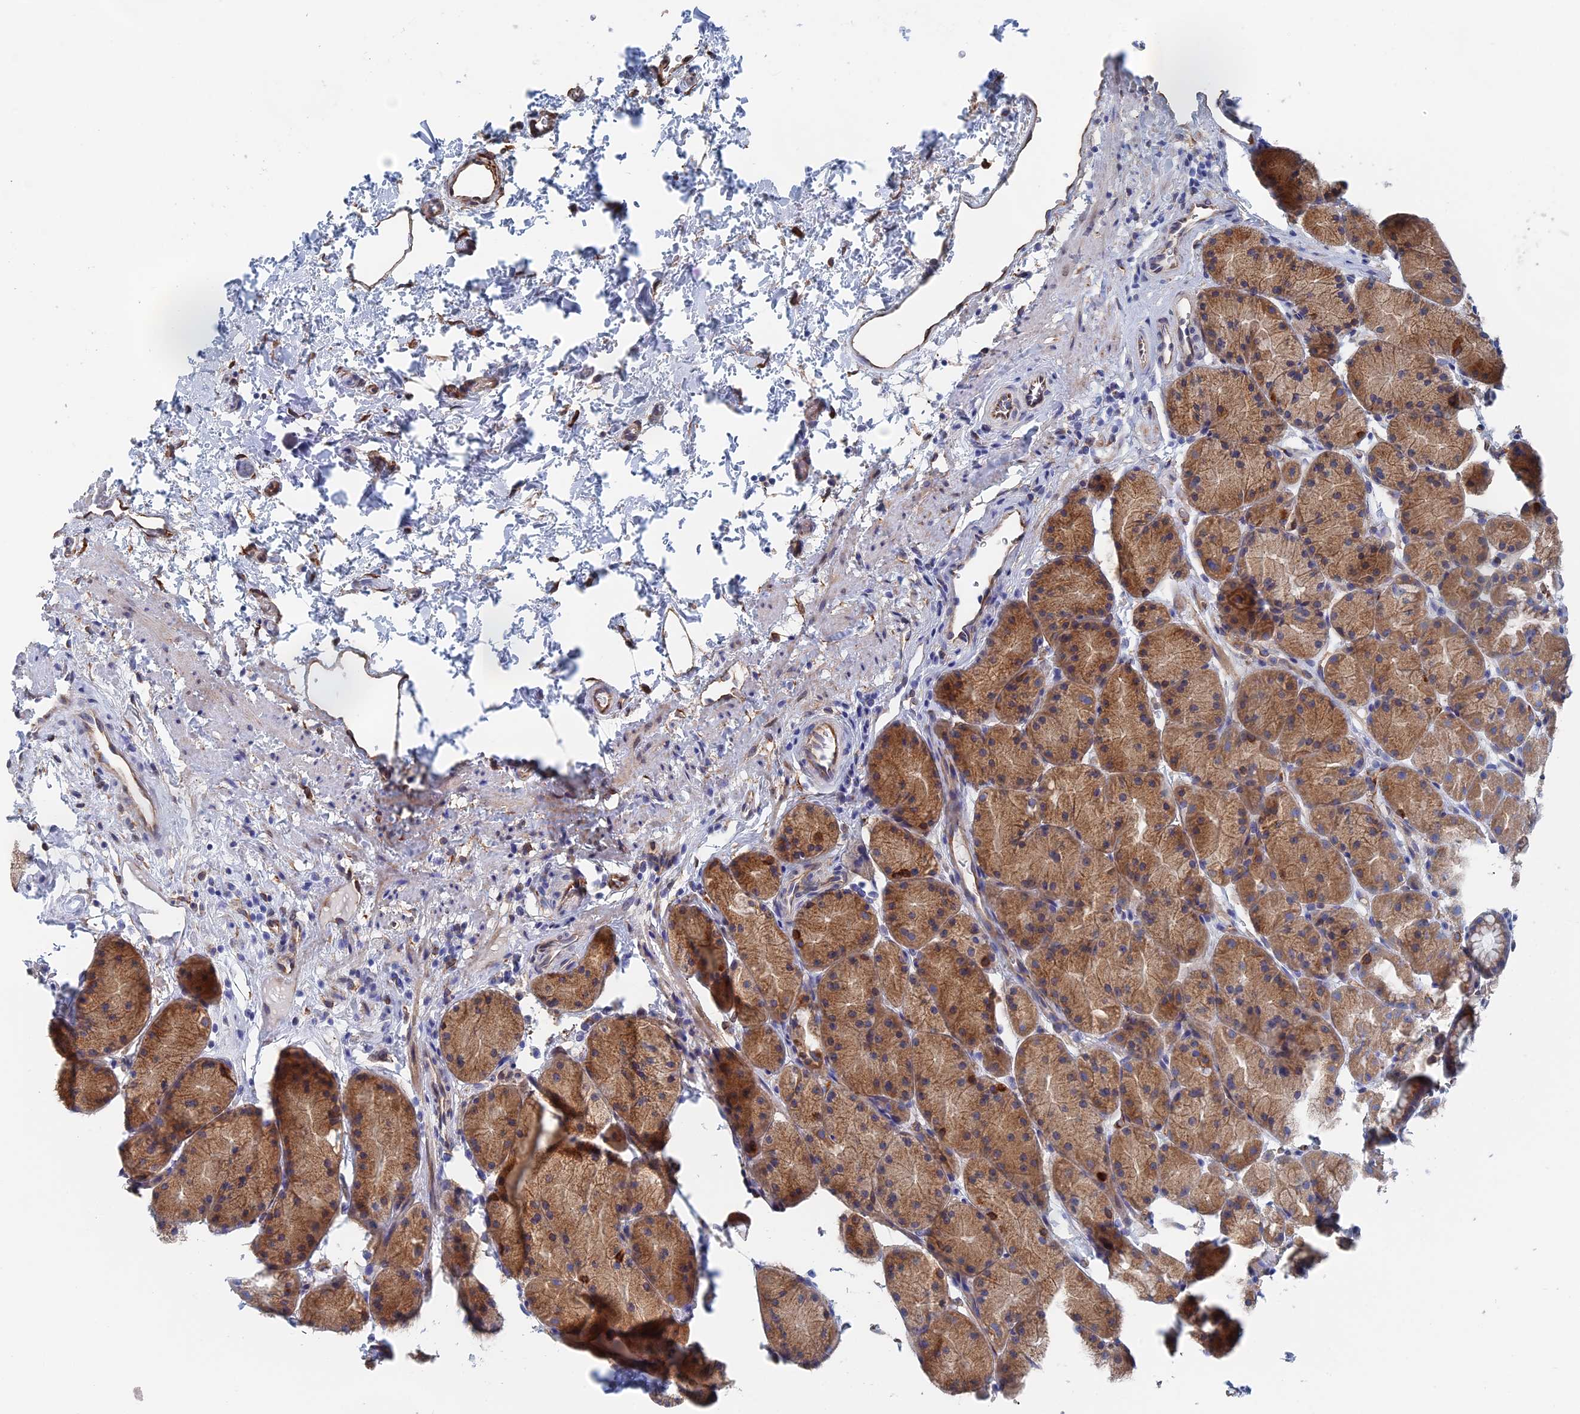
{"staining": {"intensity": "moderate", "quantity": ">75%", "location": "cytoplasmic/membranous"}, "tissue": "stomach", "cell_type": "Glandular cells", "image_type": "normal", "snomed": [{"axis": "morphology", "description": "Normal tissue, NOS"}, {"axis": "topography", "description": "Stomach, upper"}, {"axis": "topography", "description": "Stomach"}], "caption": "Protein staining exhibits moderate cytoplasmic/membranous expression in approximately >75% of glandular cells in normal stomach. (DAB (3,3'-diaminobenzidine) = brown stain, brightfield microscopy at high magnification).", "gene": "COG7", "patient": {"sex": "male", "age": 47}}